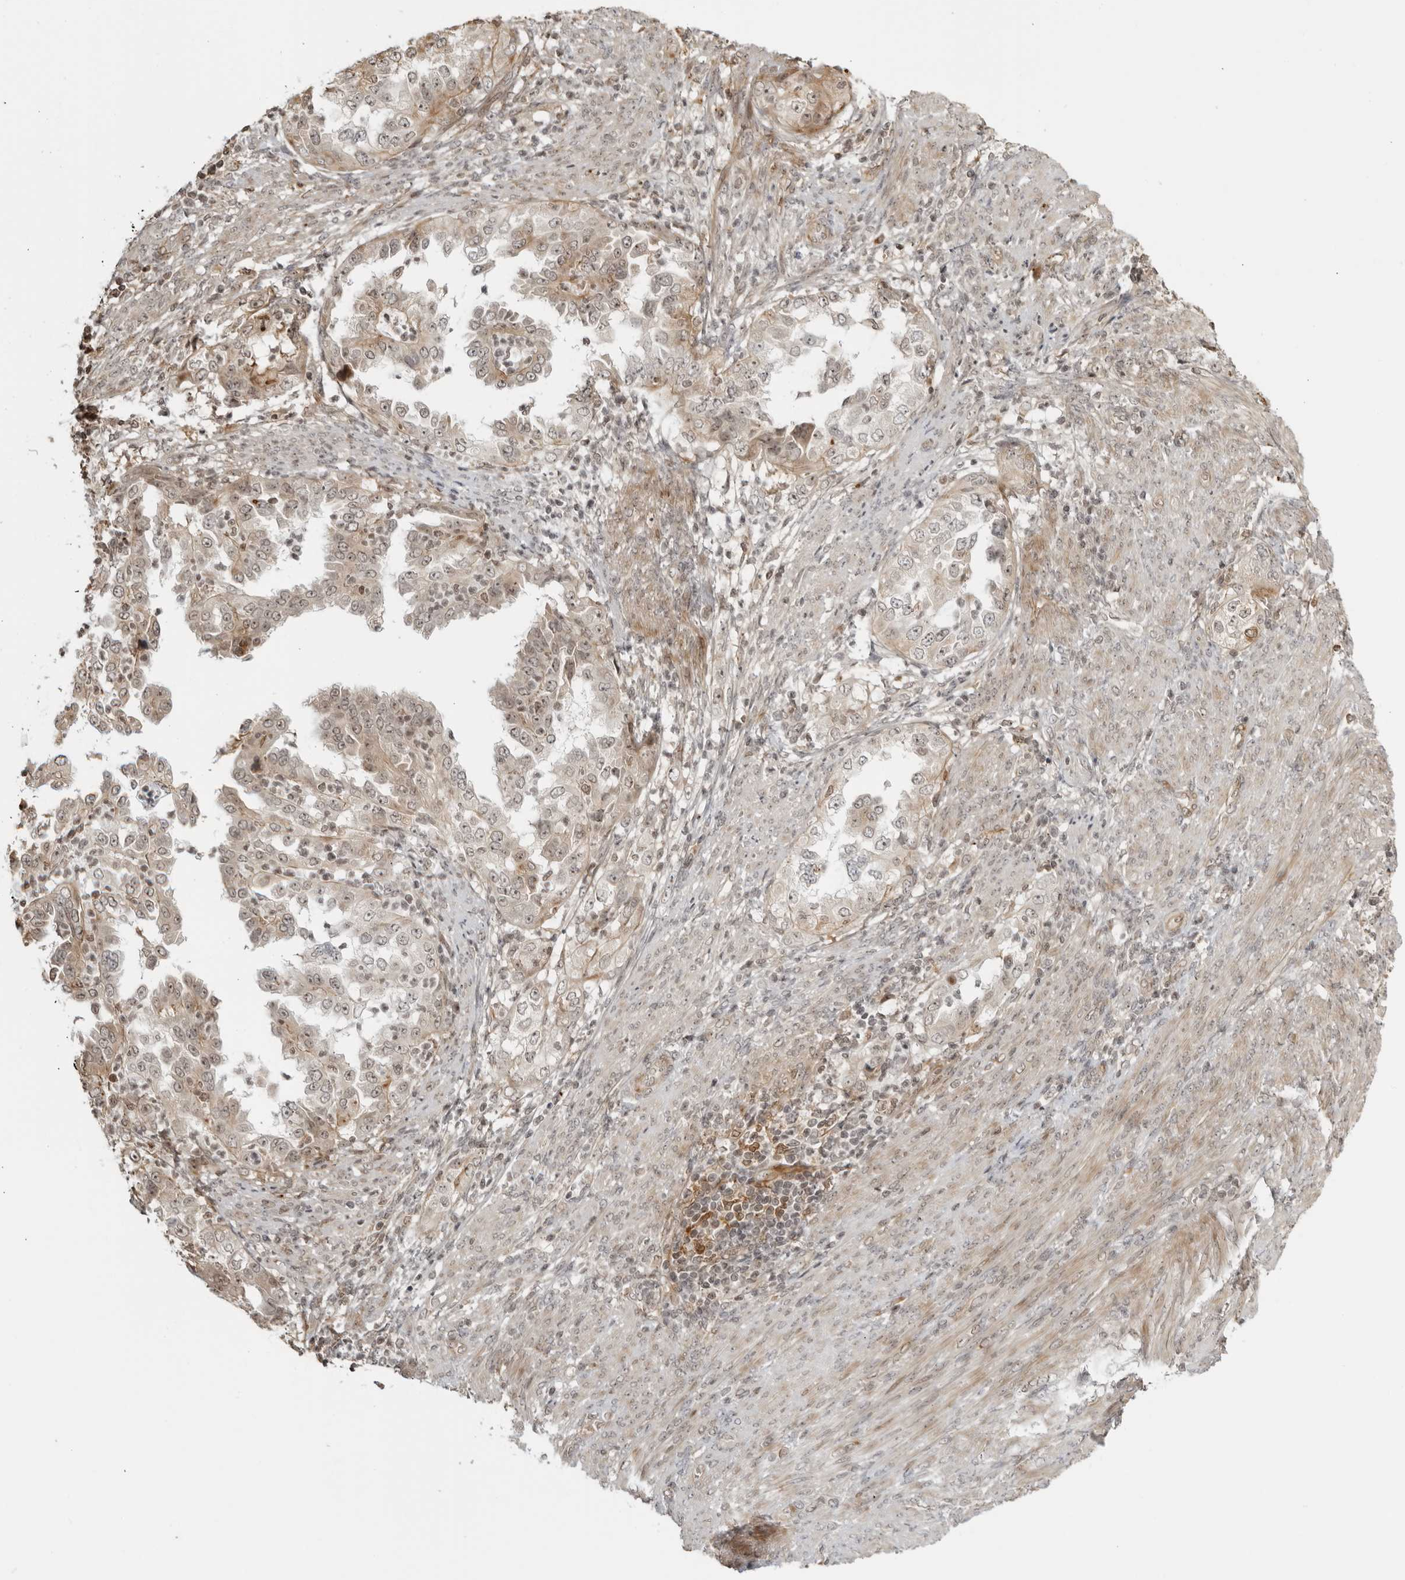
{"staining": {"intensity": "weak", "quantity": ">75%", "location": "cytoplasmic/membranous,nuclear"}, "tissue": "endometrial cancer", "cell_type": "Tumor cells", "image_type": "cancer", "snomed": [{"axis": "morphology", "description": "Adenocarcinoma, NOS"}, {"axis": "topography", "description": "Endometrium"}], "caption": "This histopathology image displays IHC staining of endometrial adenocarcinoma, with low weak cytoplasmic/membranous and nuclear positivity in approximately >75% of tumor cells.", "gene": "TCF21", "patient": {"sex": "female", "age": 85}}